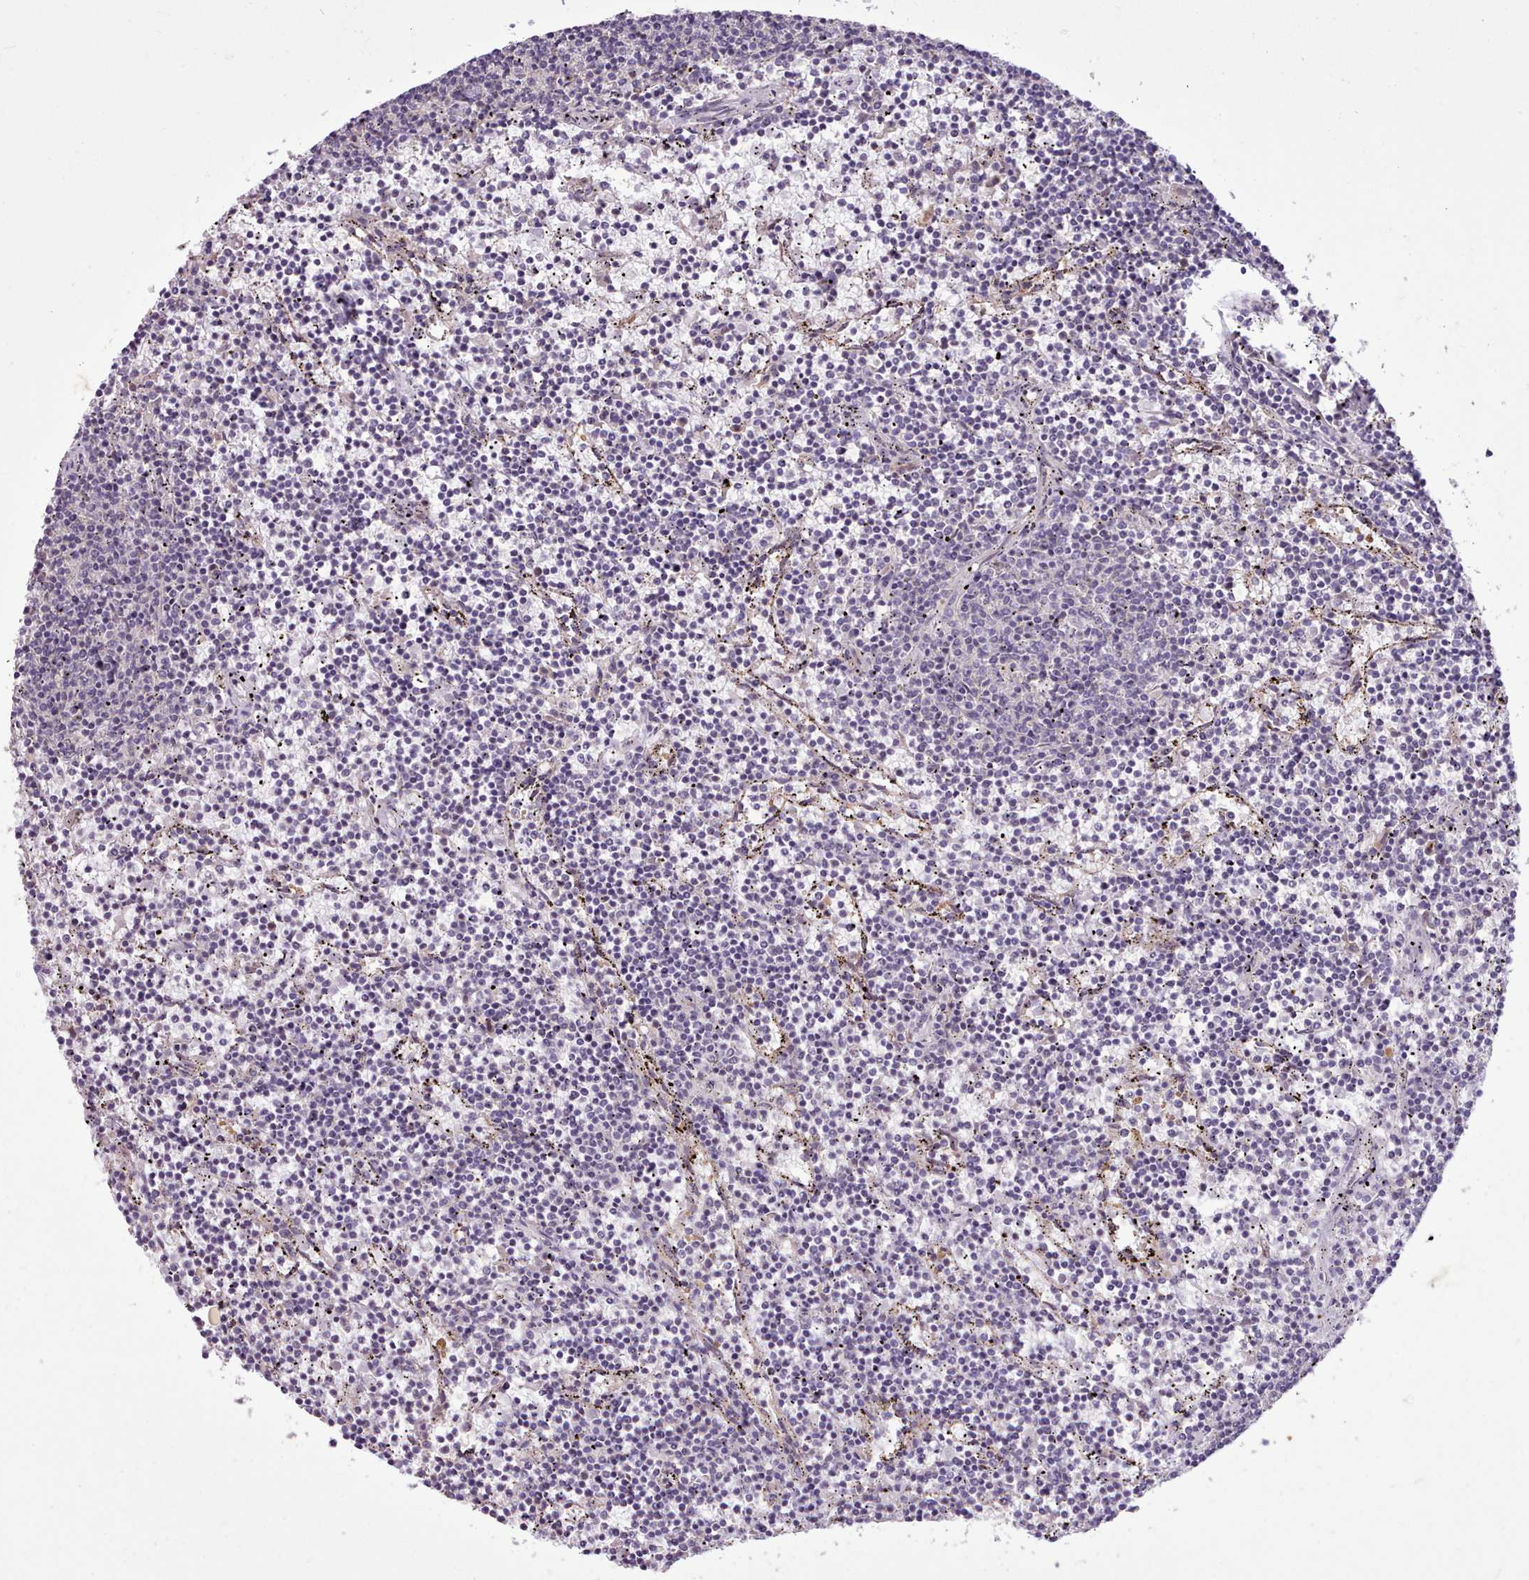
{"staining": {"intensity": "negative", "quantity": "none", "location": "none"}, "tissue": "lymphoma", "cell_type": "Tumor cells", "image_type": "cancer", "snomed": [{"axis": "morphology", "description": "Malignant lymphoma, non-Hodgkin's type, Low grade"}, {"axis": "topography", "description": "Spleen"}], "caption": "Lymphoma stained for a protein using immunohistochemistry (IHC) reveals no staining tumor cells.", "gene": "NMRK1", "patient": {"sex": "female", "age": 50}}